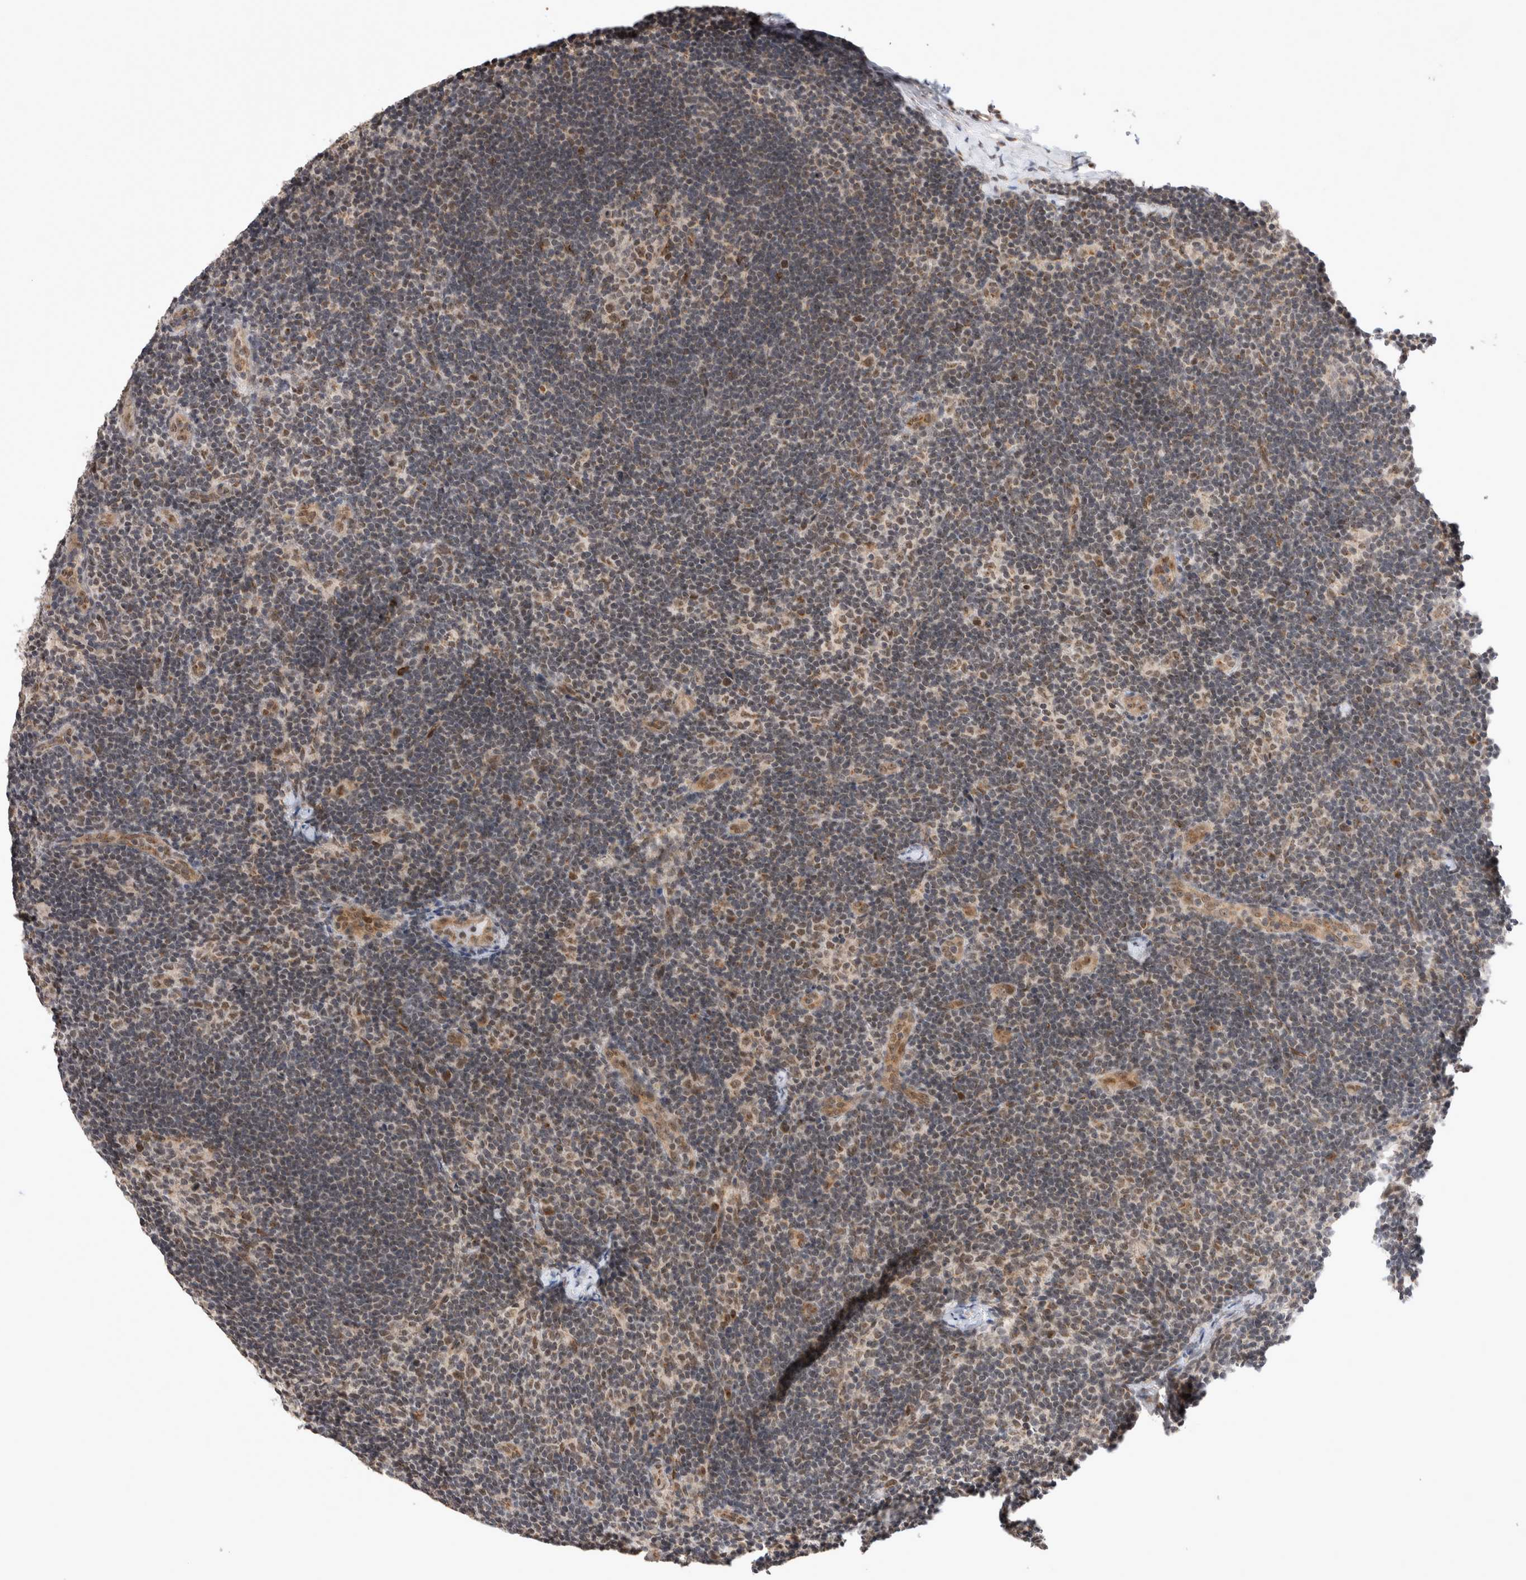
{"staining": {"intensity": "moderate", "quantity": "25%-75%", "location": "nuclear"}, "tissue": "lymph node", "cell_type": "Germinal center cells", "image_type": "normal", "snomed": [{"axis": "morphology", "description": "Normal tissue, NOS"}, {"axis": "topography", "description": "Lymph node"}], "caption": "This is a histology image of IHC staining of normal lymph node, which shows moderate expression in the nuclear of germinal center cells.", "gene": "TMEM65", "patient": {"sex": "female", "age": 22}}